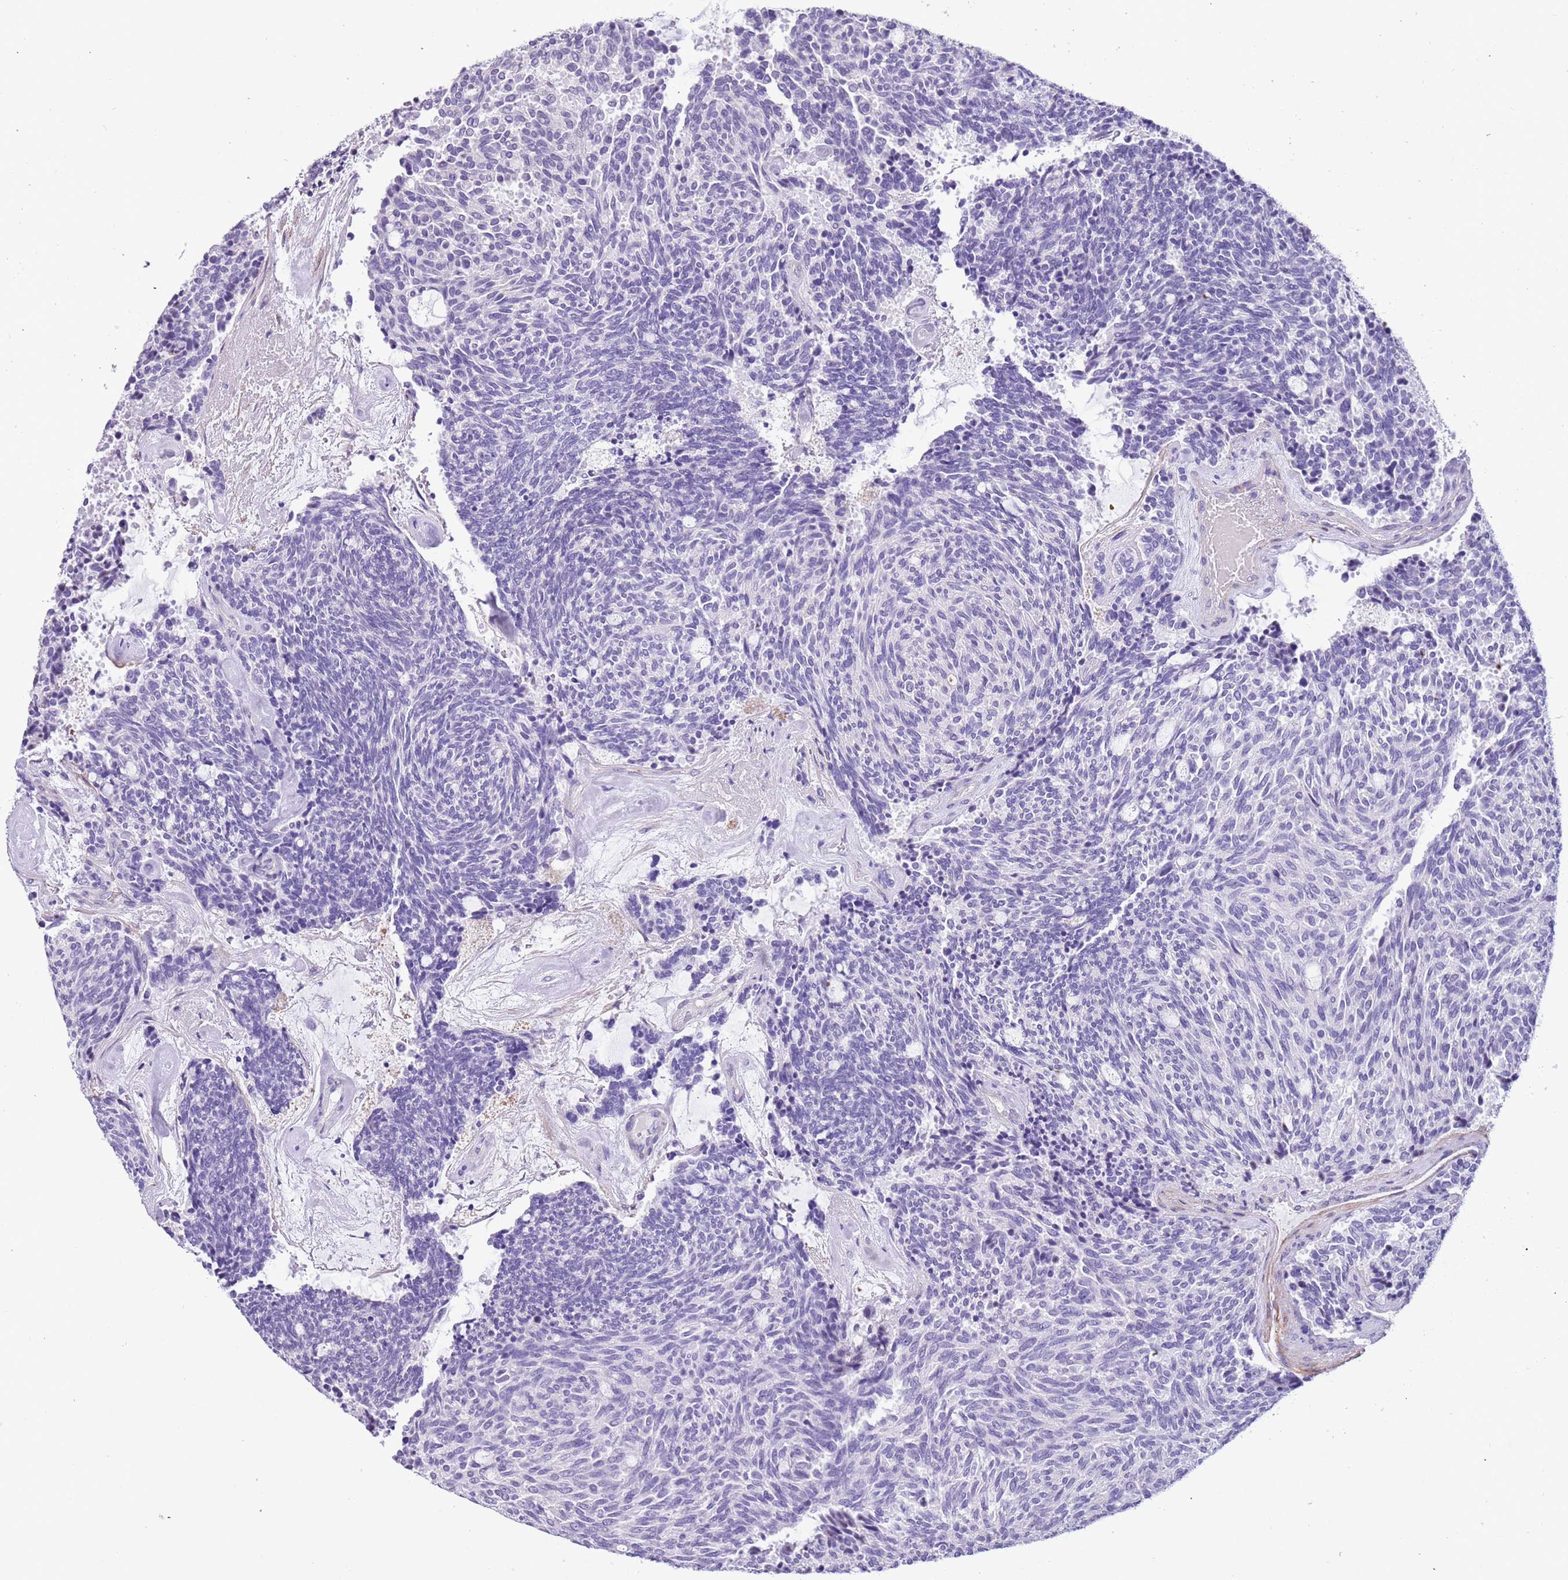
{"staining": {"intensity": "negative", "quantity": "none", "location": "none"}, "tissue": "carcinoid", "cell_type": "Tumor cells", "image_type": "cancer", "snomed": [{"axis": "morphology", "description": "Carcinoid, malignant, NOS"}, {"axis": "topography", "description": "Pancreas"}], "caption": "Protein analysis of carcinoid (malignant) exhibits no significant positivity in tumor cells. Brightfield microscopy of immunohistochemistry (IHC) stained with DAB (3,3'-diaminobenzidine) (brown) and hematoxylin (blue), captured at high magnification.", "gene": "PCGF2", "patient": {"sex": "female", "age": 54}}